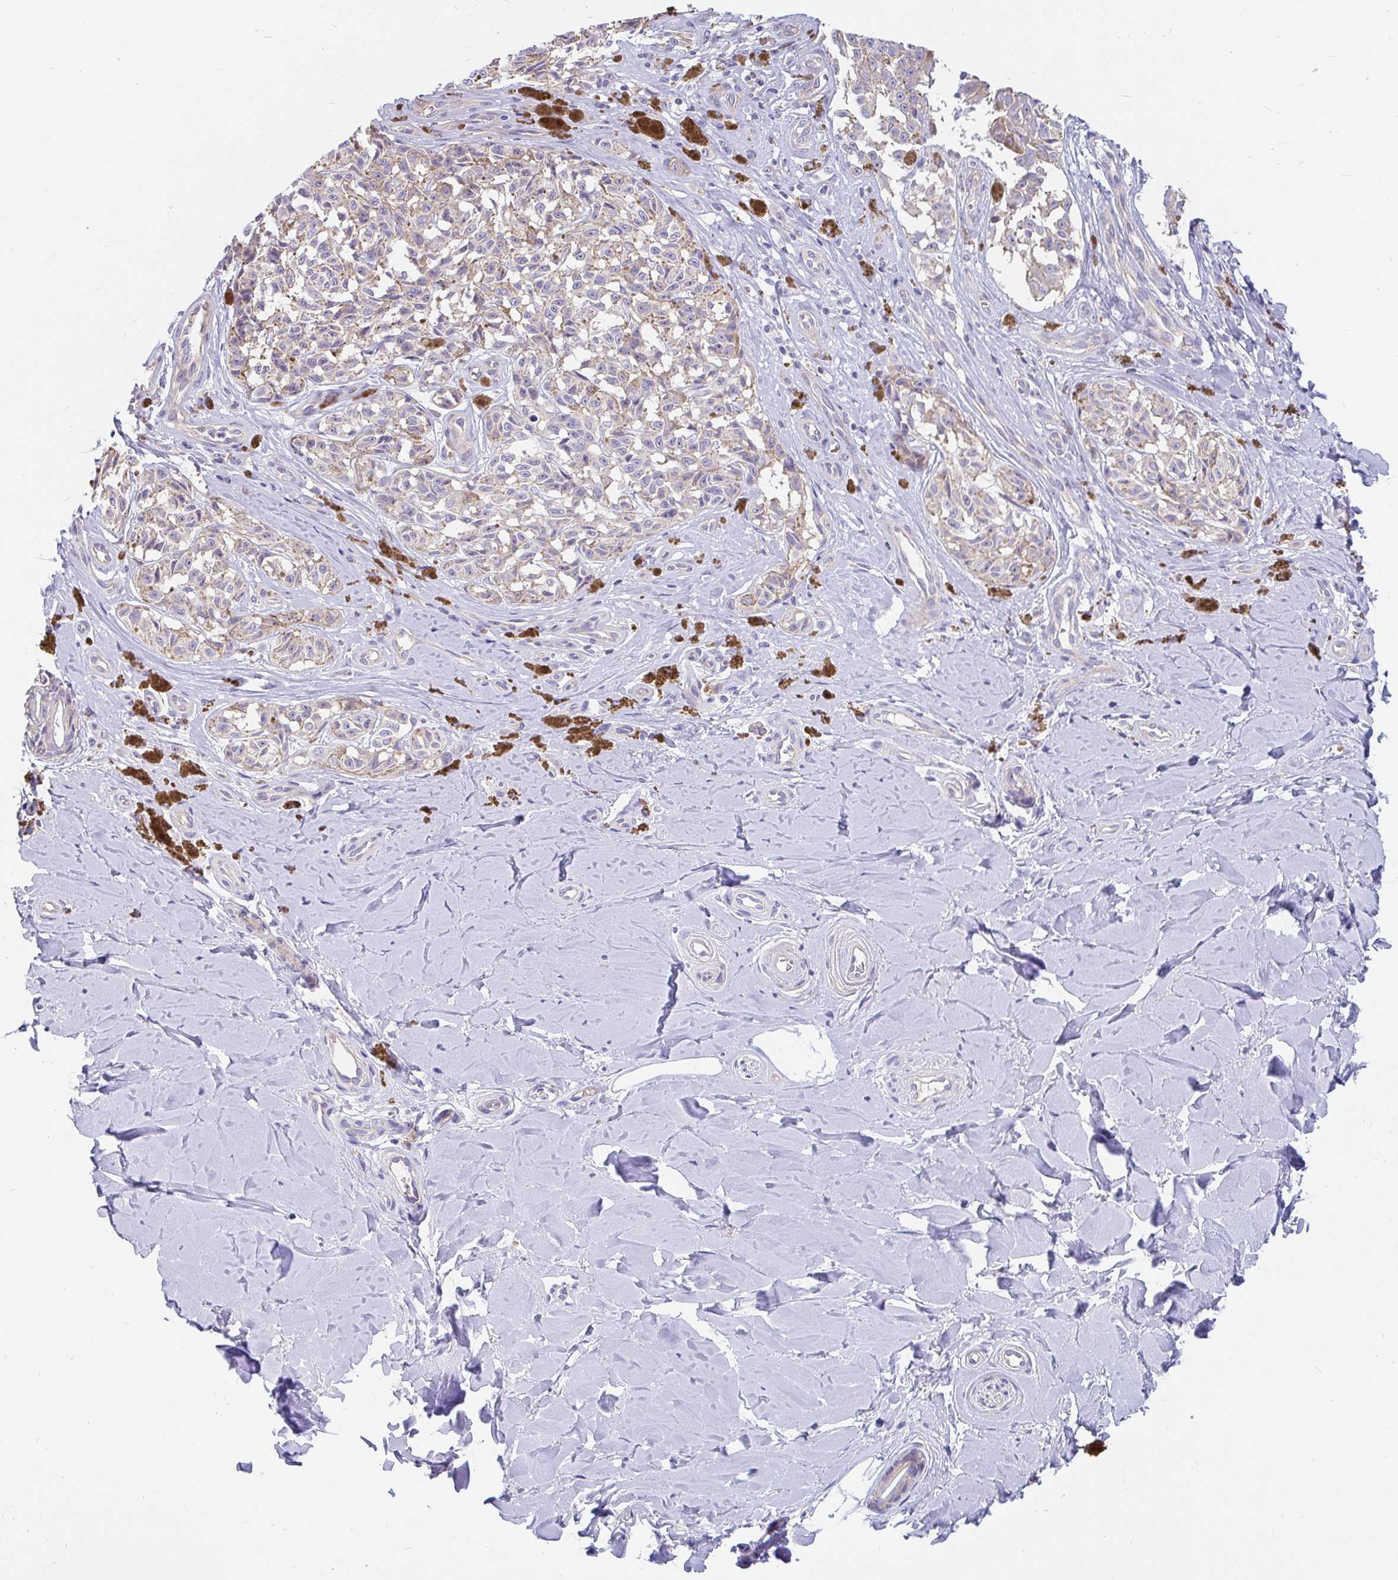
{"staining": {"intensity": "negative", "quantity": "none", "location": "none"}, "tissue": "melanoma", "cell_type": "Tumor cells", "image_type": "cancer", "snomed": [{"axis": "morphology", "description": "Malignant melanoma, NOS"}, {"axis": "topography", "description": "Skin"}], "caption": "DAB immunohistochemical staining of malignant melanoma displays no significant expression in tumor cells.", "gene": "LRRC26", "patient": {"sex": "female", "age": 65}}